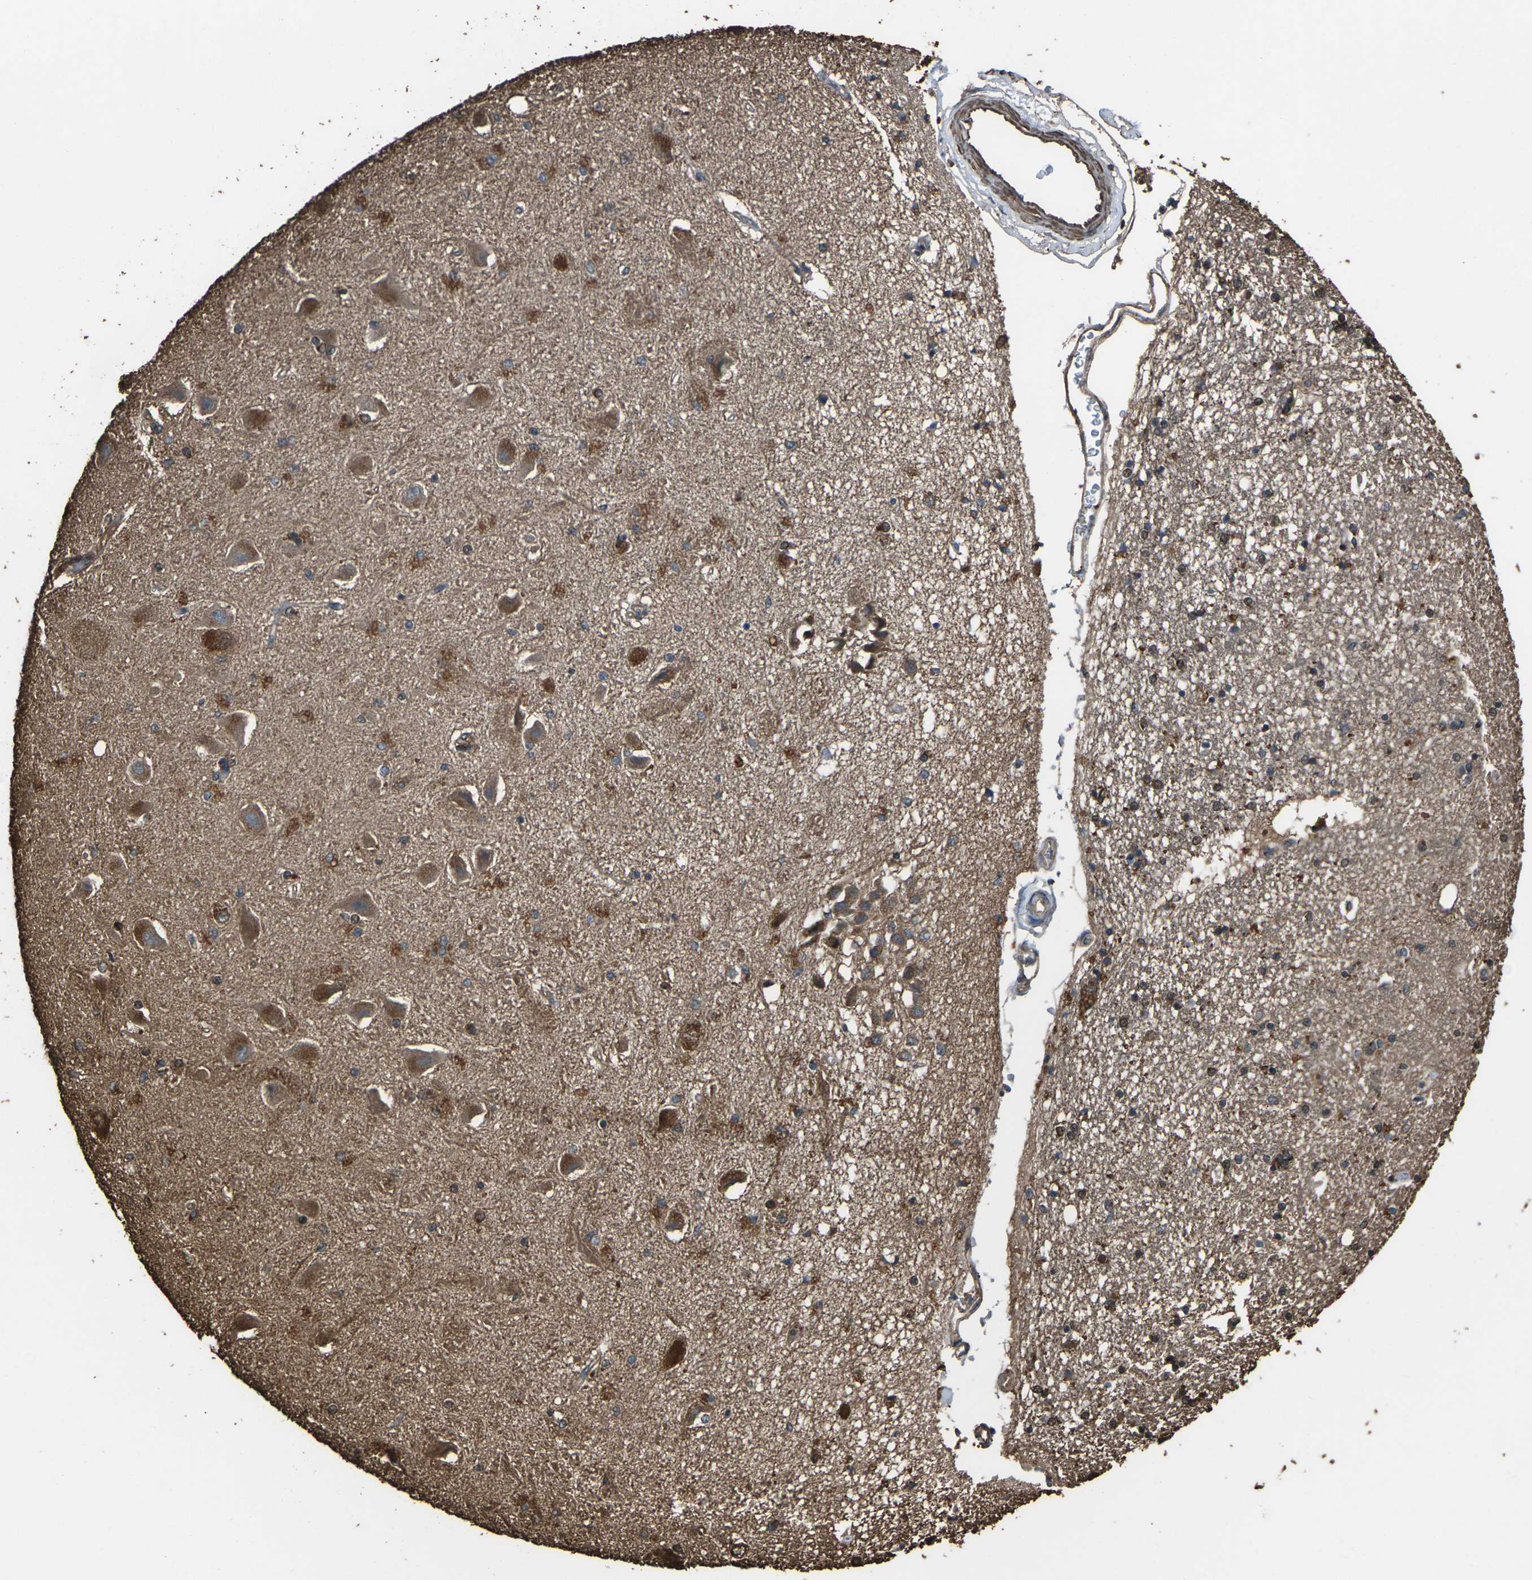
{"staining": {"intensity": "moderate", "quantity": "25%-75%", "location": "cytoplasmic/membranous,nuclear"}, "tissue": "hippocampus", "cell_type": "Glial cells", "image_type": "normal", "snomed": [{"axis": "morphology", "description": "Normal tissue, NOS"}, {"axis": "topography", "description": "Hippocampus"}], "caption": "Immunohistochemical staining of benign human hippocampus exhibits moderate cytoplasmic/membranous,nuclear protein positivity in about 25%-75% of glial cells. The protein of interest is stained brown, and the nuclei are stained in blue (DAB (3,3'-diaminobenzidine) IHC with brightfield microscopy, high magnification).", "gene": "DHPS", "patient": {"sex": "female", "age": 54}}